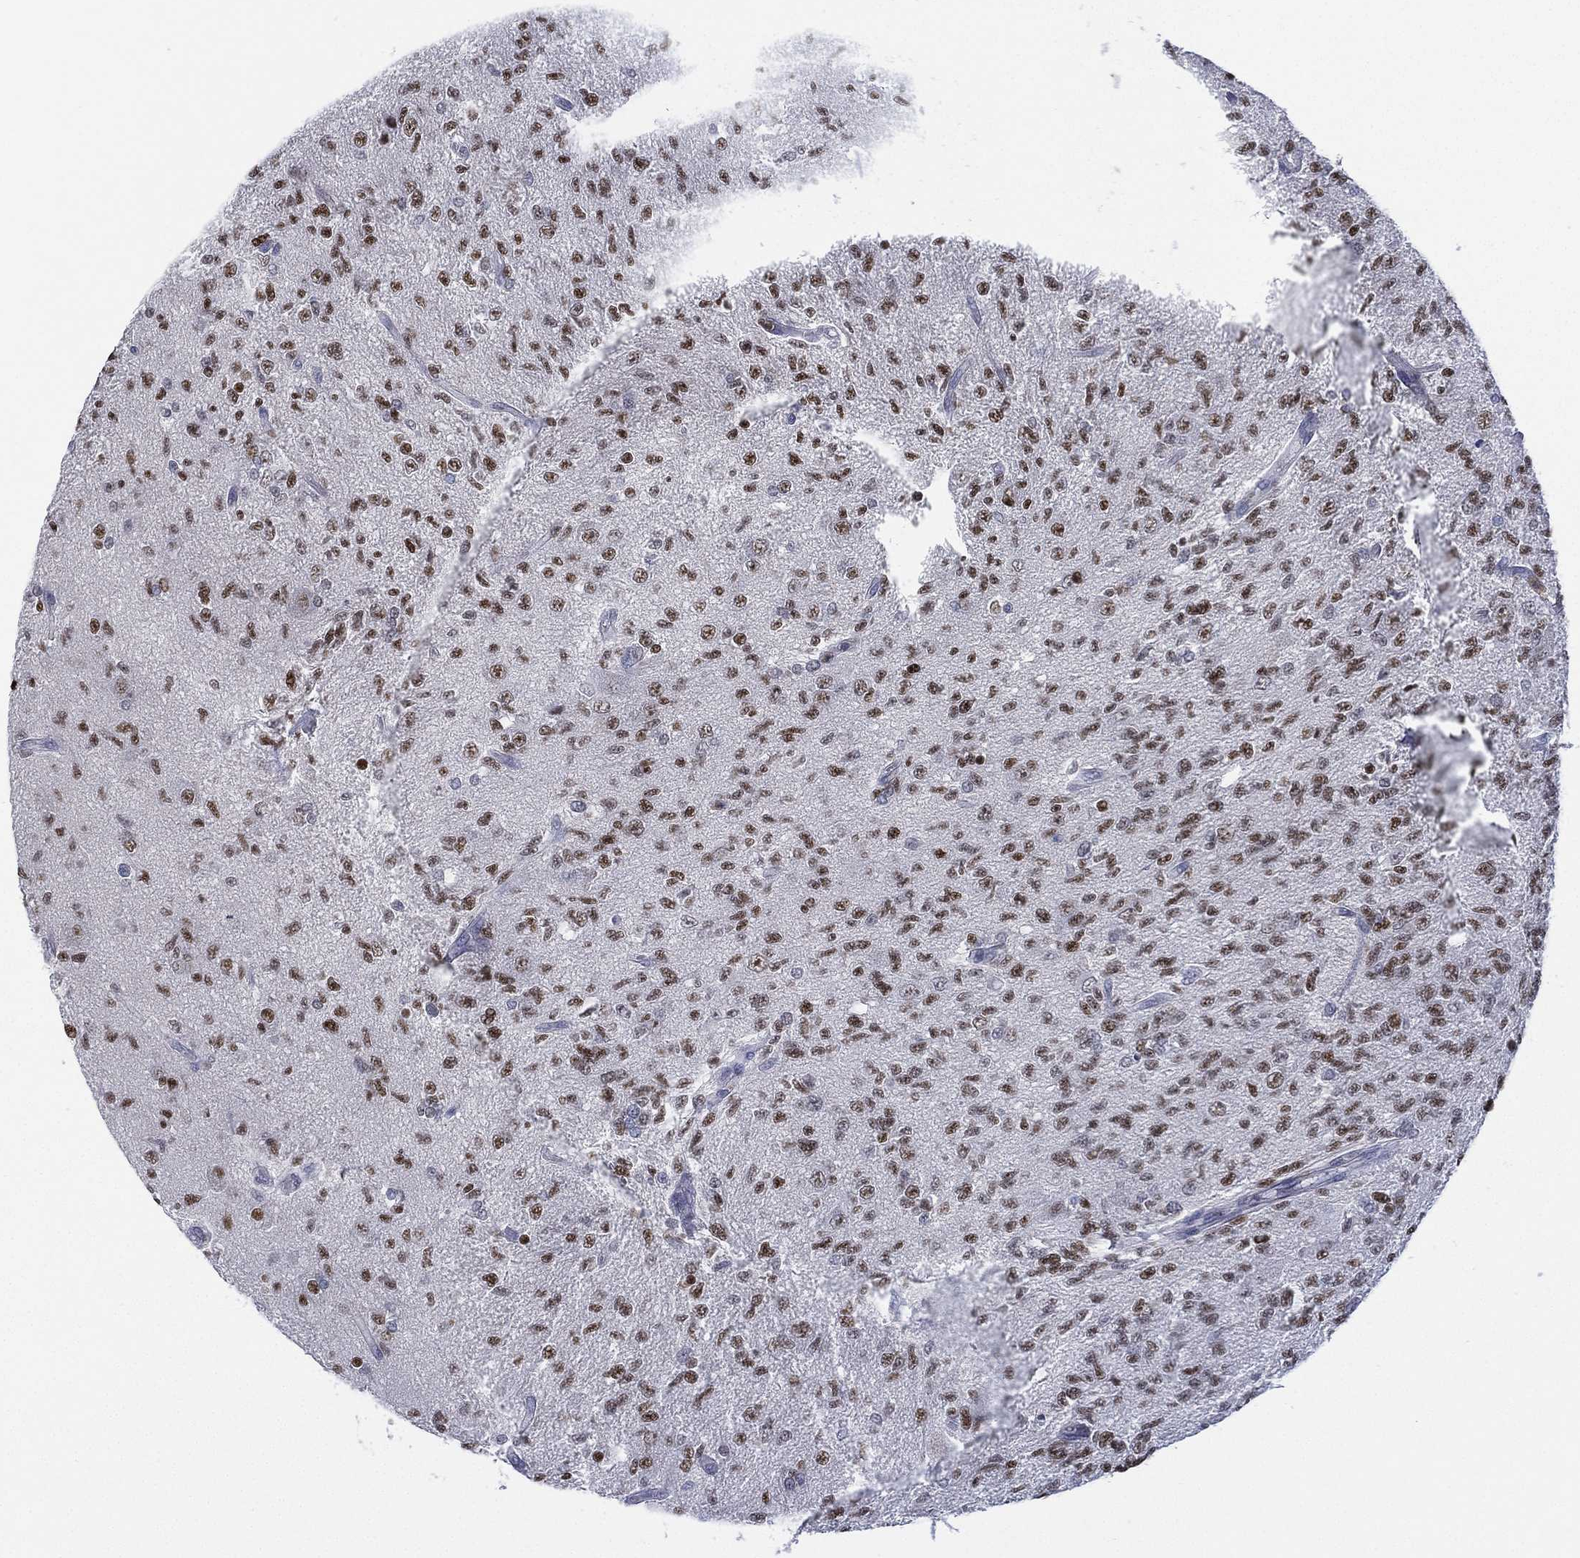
{"staining": {"intensity": "strong", "quantity": ">75%", "location": "nuclear"}, "tissue": "glioma", "cell_type": "Tumor cells", "image_type": "cancer", "snomed": [{"axis": "morphology", "description": "Glioma, malignant, High grade"}, {"axis": "topography", "description": "Brain"}], "caption": "Immunohistochemical staining of malignant glioma (high-grade) displays high levels of strong nuclear expression in about >75% of tumor cells.", "gene": "ZNF711", "patient": {"sex": "male", "age": 56}}